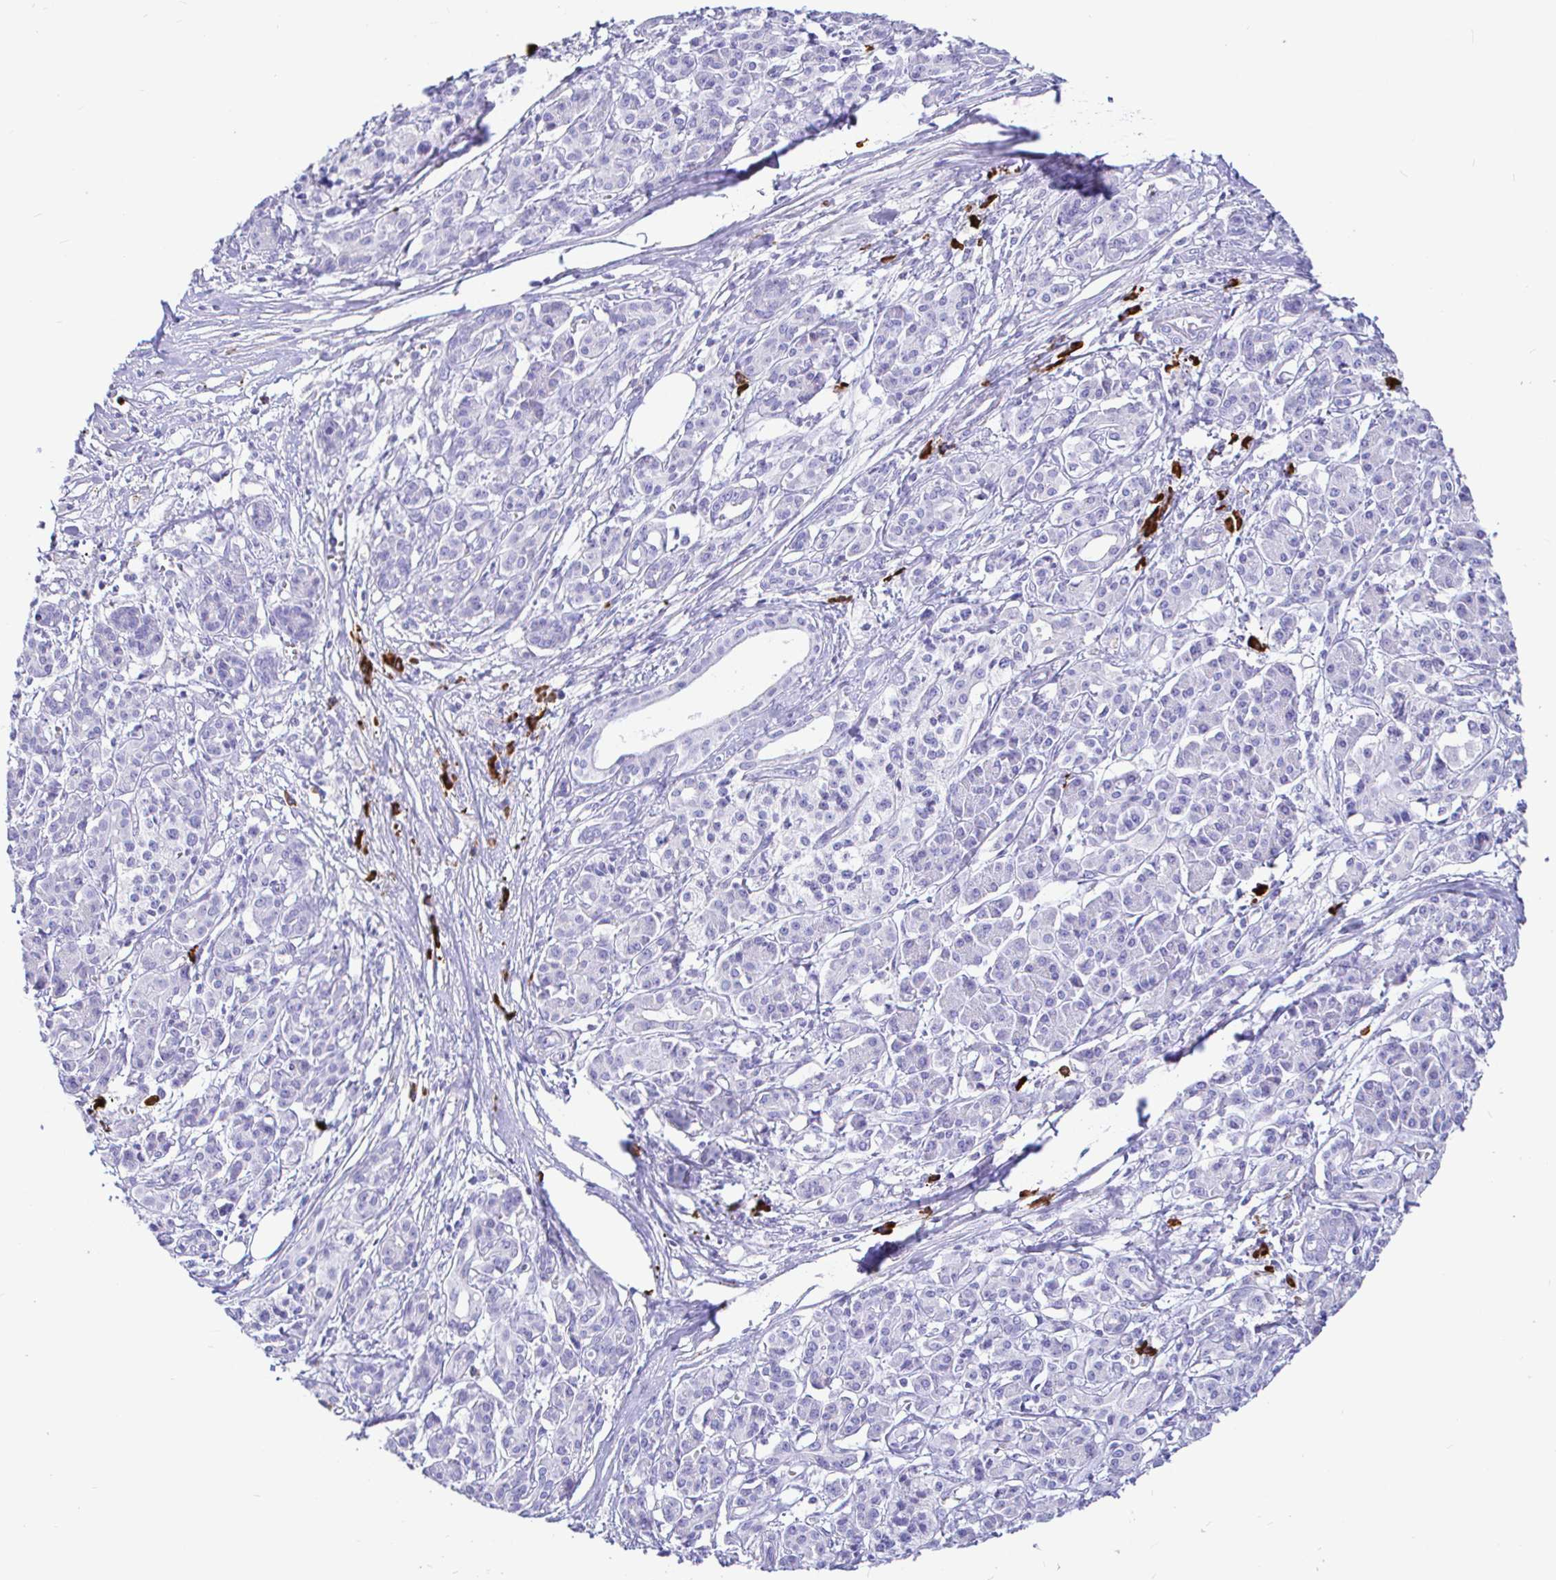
{"staining": {"intensity": "negative", "quantity": "none", "location": "none"}, "tissue": "pancreatic cancer", "cell_type": "Tumor cells", "image_type": "cancer", "snomed": [{"axis": "morphology", "description": "Adenocarcinoma, NOS"}, {"axis": "topography", "description": "Pancreas"}], "caption": "IHC image of adenocarcinoma (pancreatic) stained for a protein (brown), which reveals no staining in tumor cells.", "gene": "CCDC62", "patient": {"sex": "female", "age": 68}}